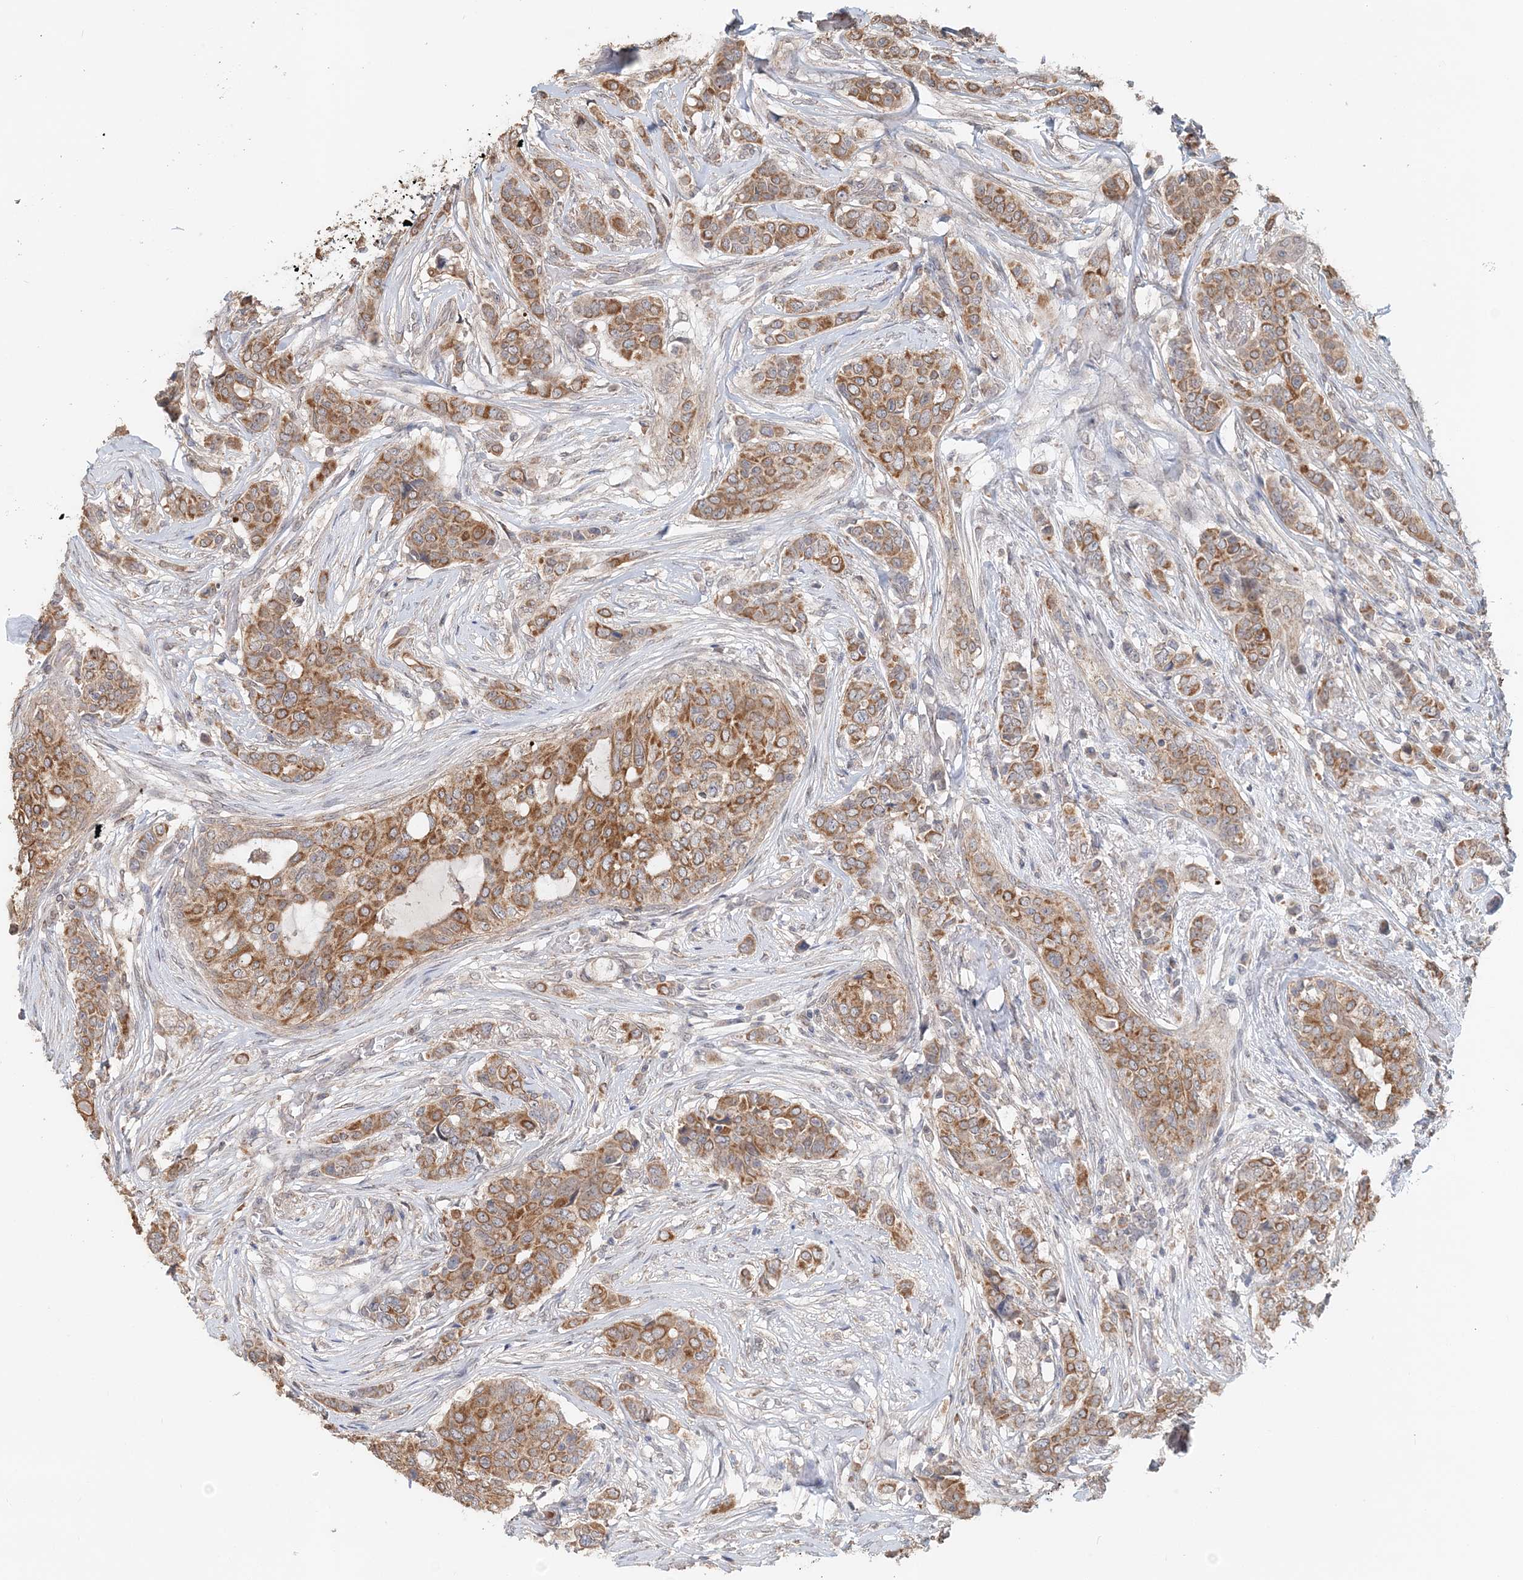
{"staining": {"intensity": "moderate", "quantity": ">75%", "location": "cytoplasmic/membranous"}, "tissue": "breast cancer", "cell_type": "Tumor cells", "image_type": "cancer", "snomed": [{"axis": "morphology", "description": "Lobular carcinoma"}, {"axis": "topography", "description": "Breast"}], "caption": "Immunohistochemical staining of breast lobular carcinoma demonstrates medium levels of moderate cytoplasmic/membranous expression in approximately >75% of tumor cells.", "gene": "FBXO38", "patient": {"sex": "female", "age": 51}}